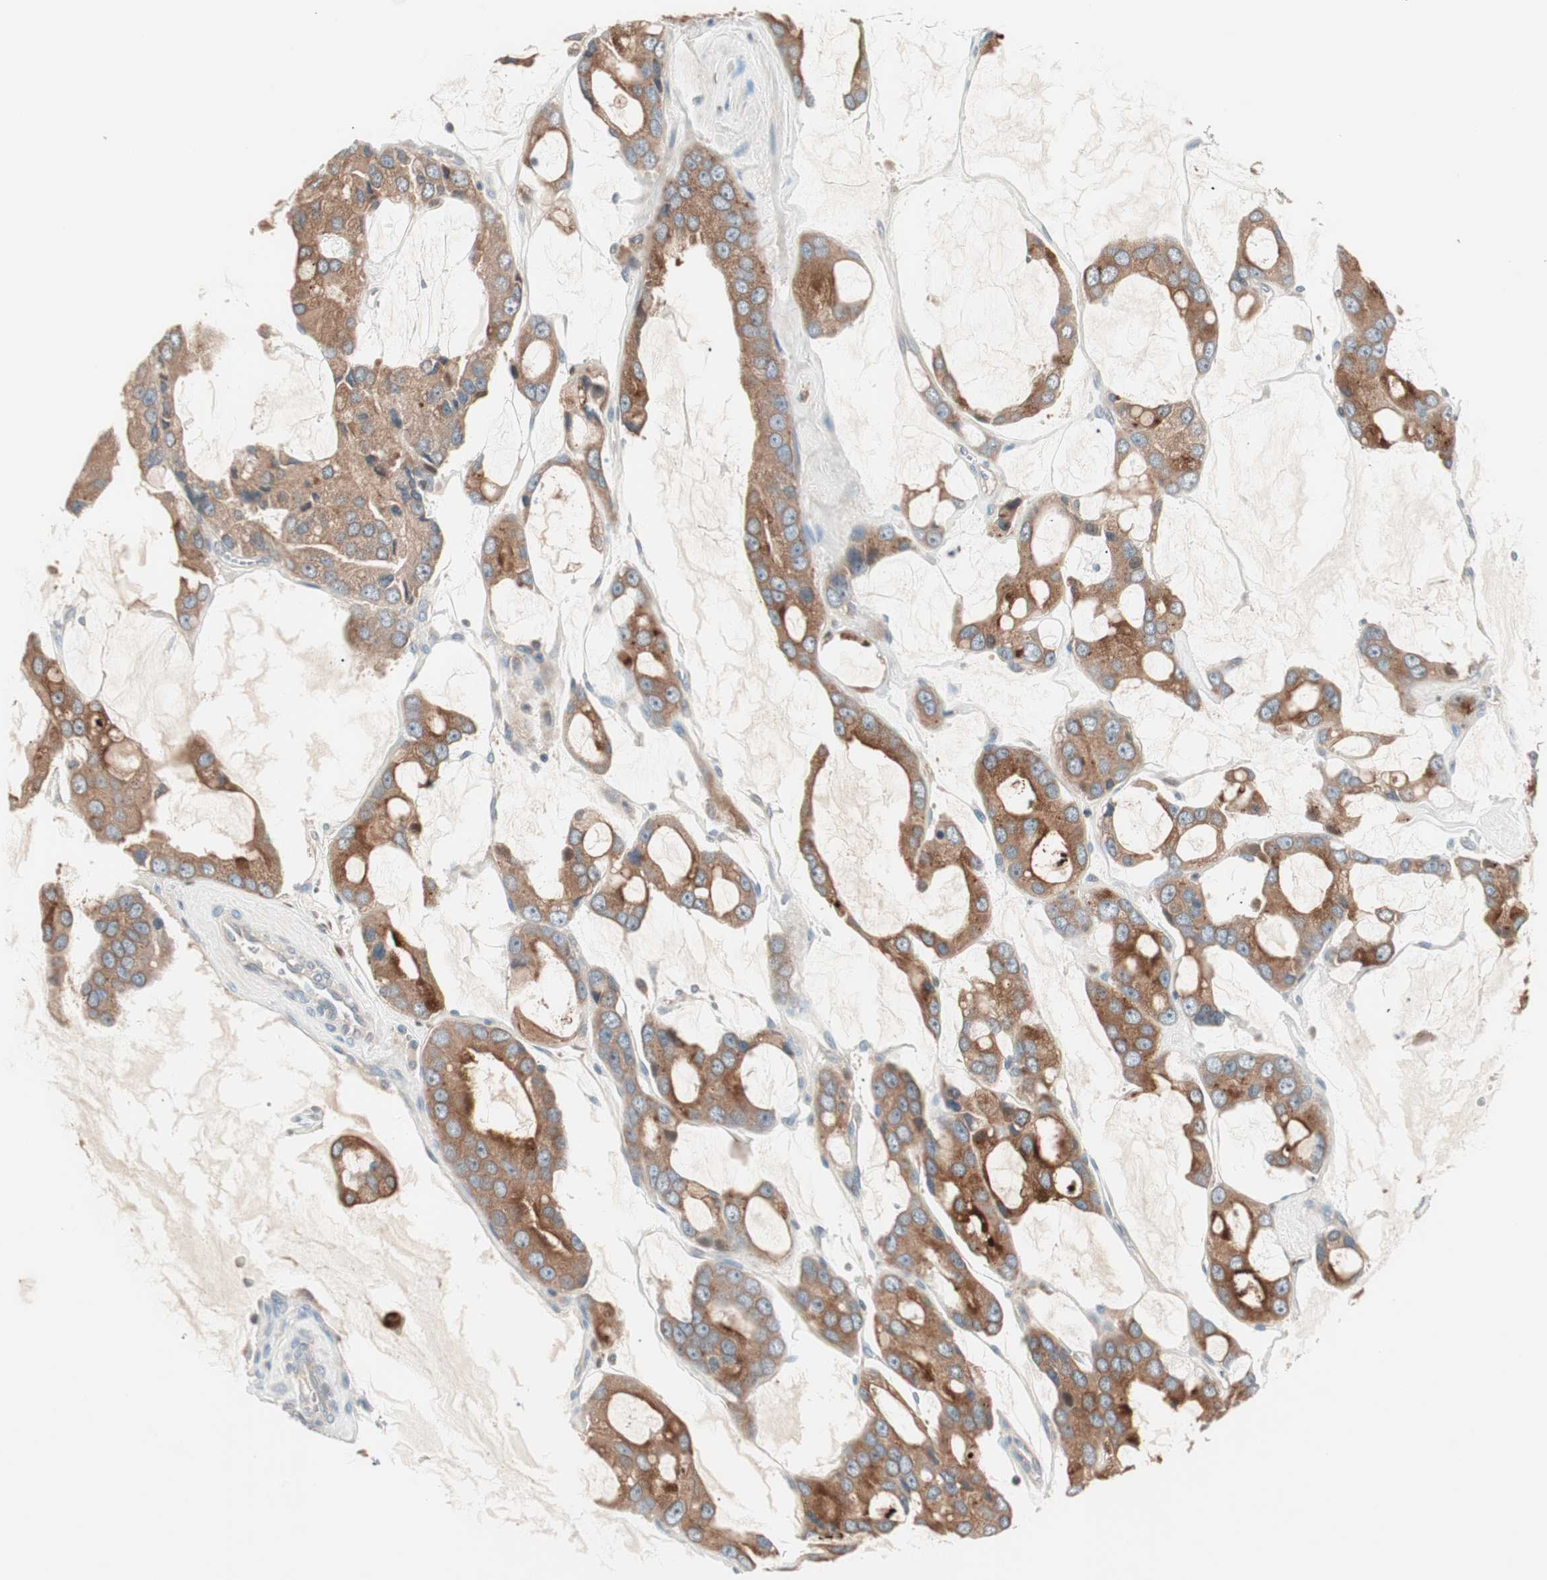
{"staining": {"intensity": "strong", "quantity": ">75%", "location": "cytoplasmic/membranous"}, "tissue": "prostate cancer", "cell_type": "Tumor cells", "image_type": "cancer", "snomed": [{"axis": "morphology", "description": "Adenocarcinoma, High grade"}, {"axis": "topography", "description": "Prostate"}], "caption": "Protein staining exhibits strong cytoplasmic/membranous staining in approximately >75% of tumor cells in prostate high-grade adenocarcinoma. (Brightfield microscopy of DAB IHC at high magnification).", "gene": "FGFR4", "patient": {"sex": "male", "age": 67}}